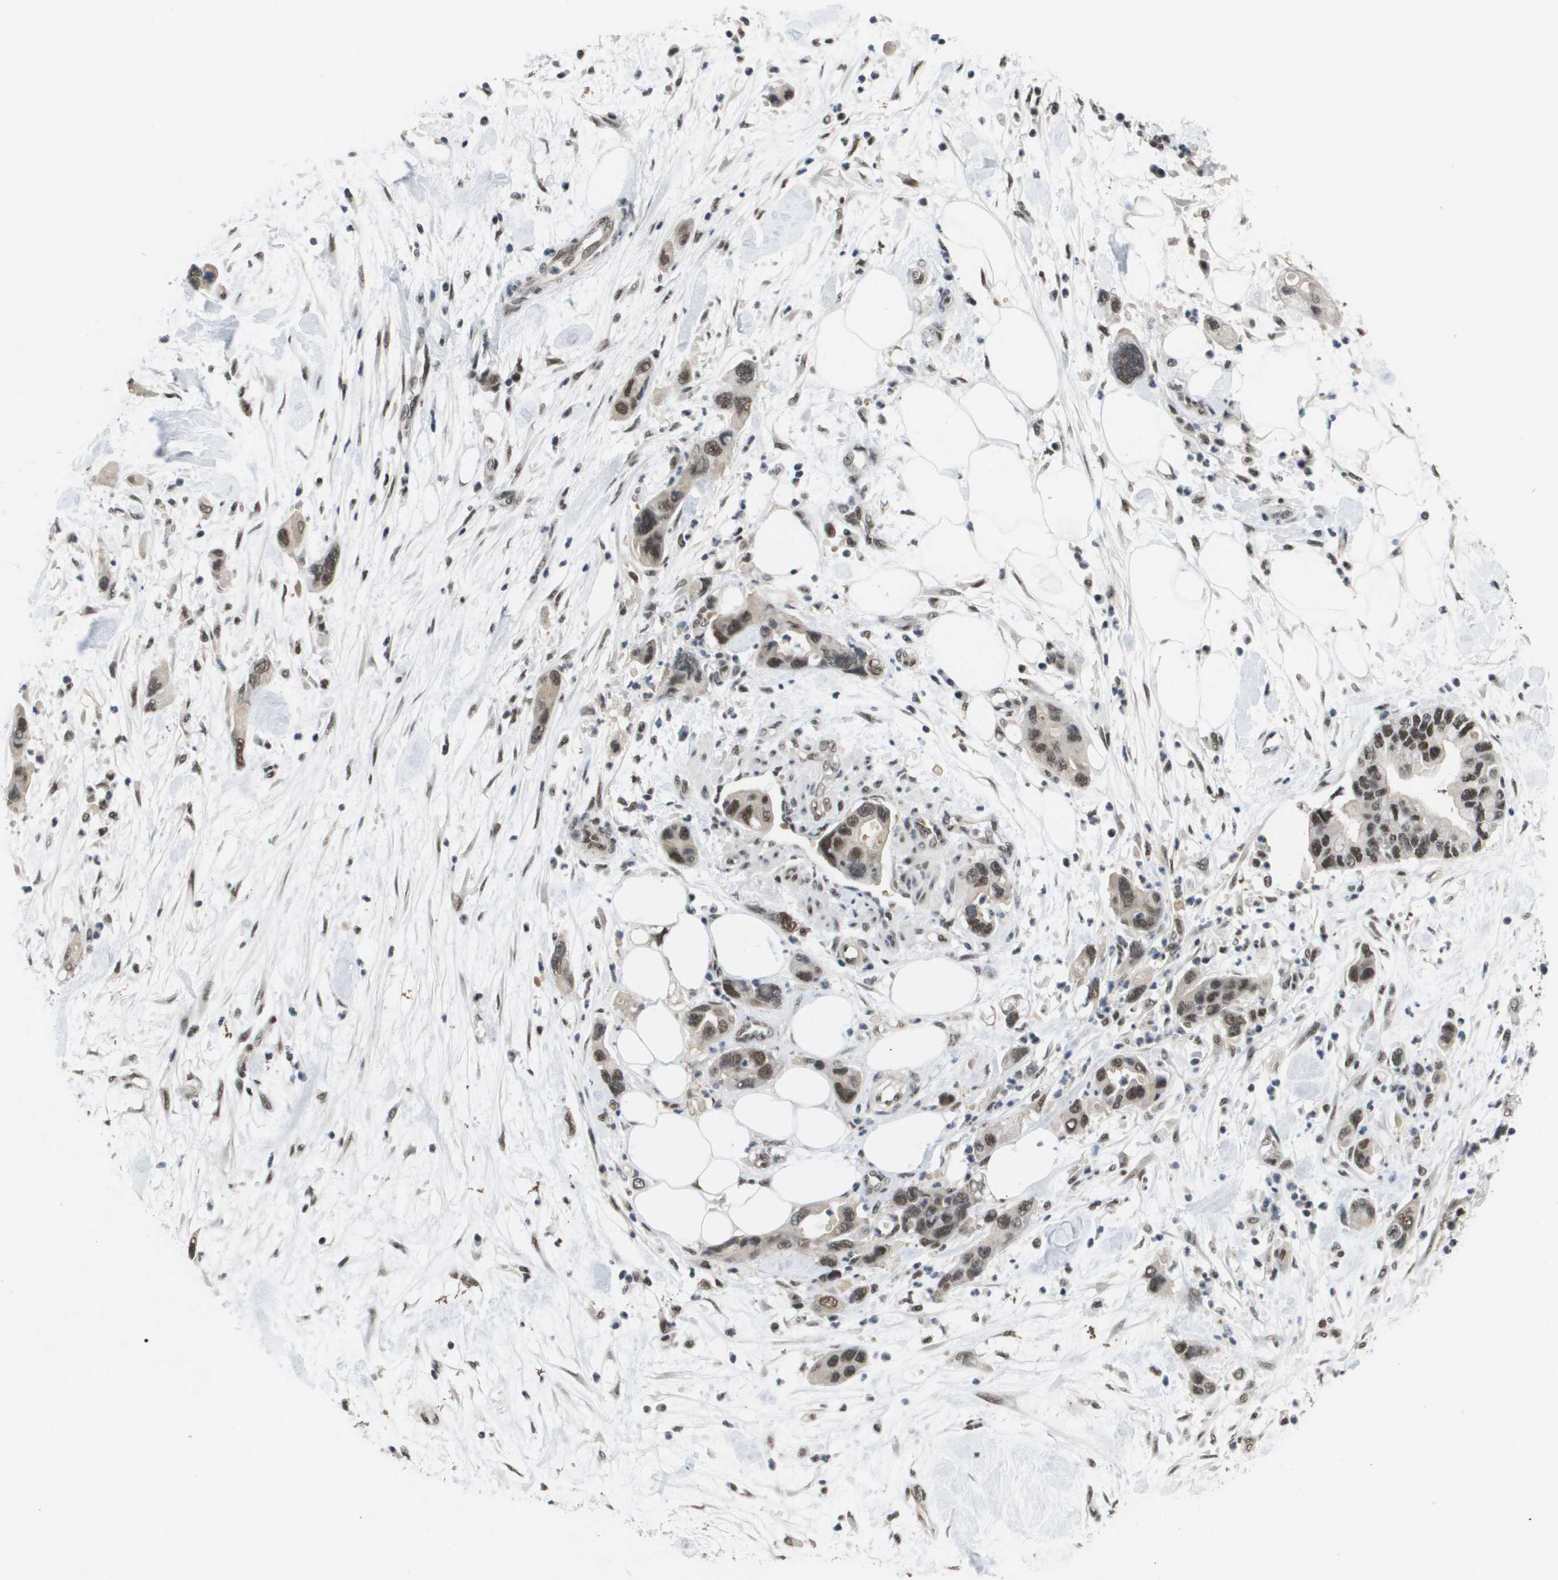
{"staining": {"intensity": "moderate", "quantity": ">75%", "location": "nuclear"}, "tissue": "pancreatic cancer", "cell_type": "Tumor cells", "image_type": "cancer", "snomed": [{"axis": "morphology", "description": "Normal tissue, NOS"}, {"axis": "morphology", "description": "Adenocarcinoma, NOS"}, {"axis": "topography", "description": "Pancreas"}], "caption": "This is an image of immunohistochemistry (IHC) staining of pancreatic adenocarcinoma, which shows moderate staining in the nuclear of tumor cells.", "gene": "ISY1", "patient": {"sex": "female", "age": 71}}